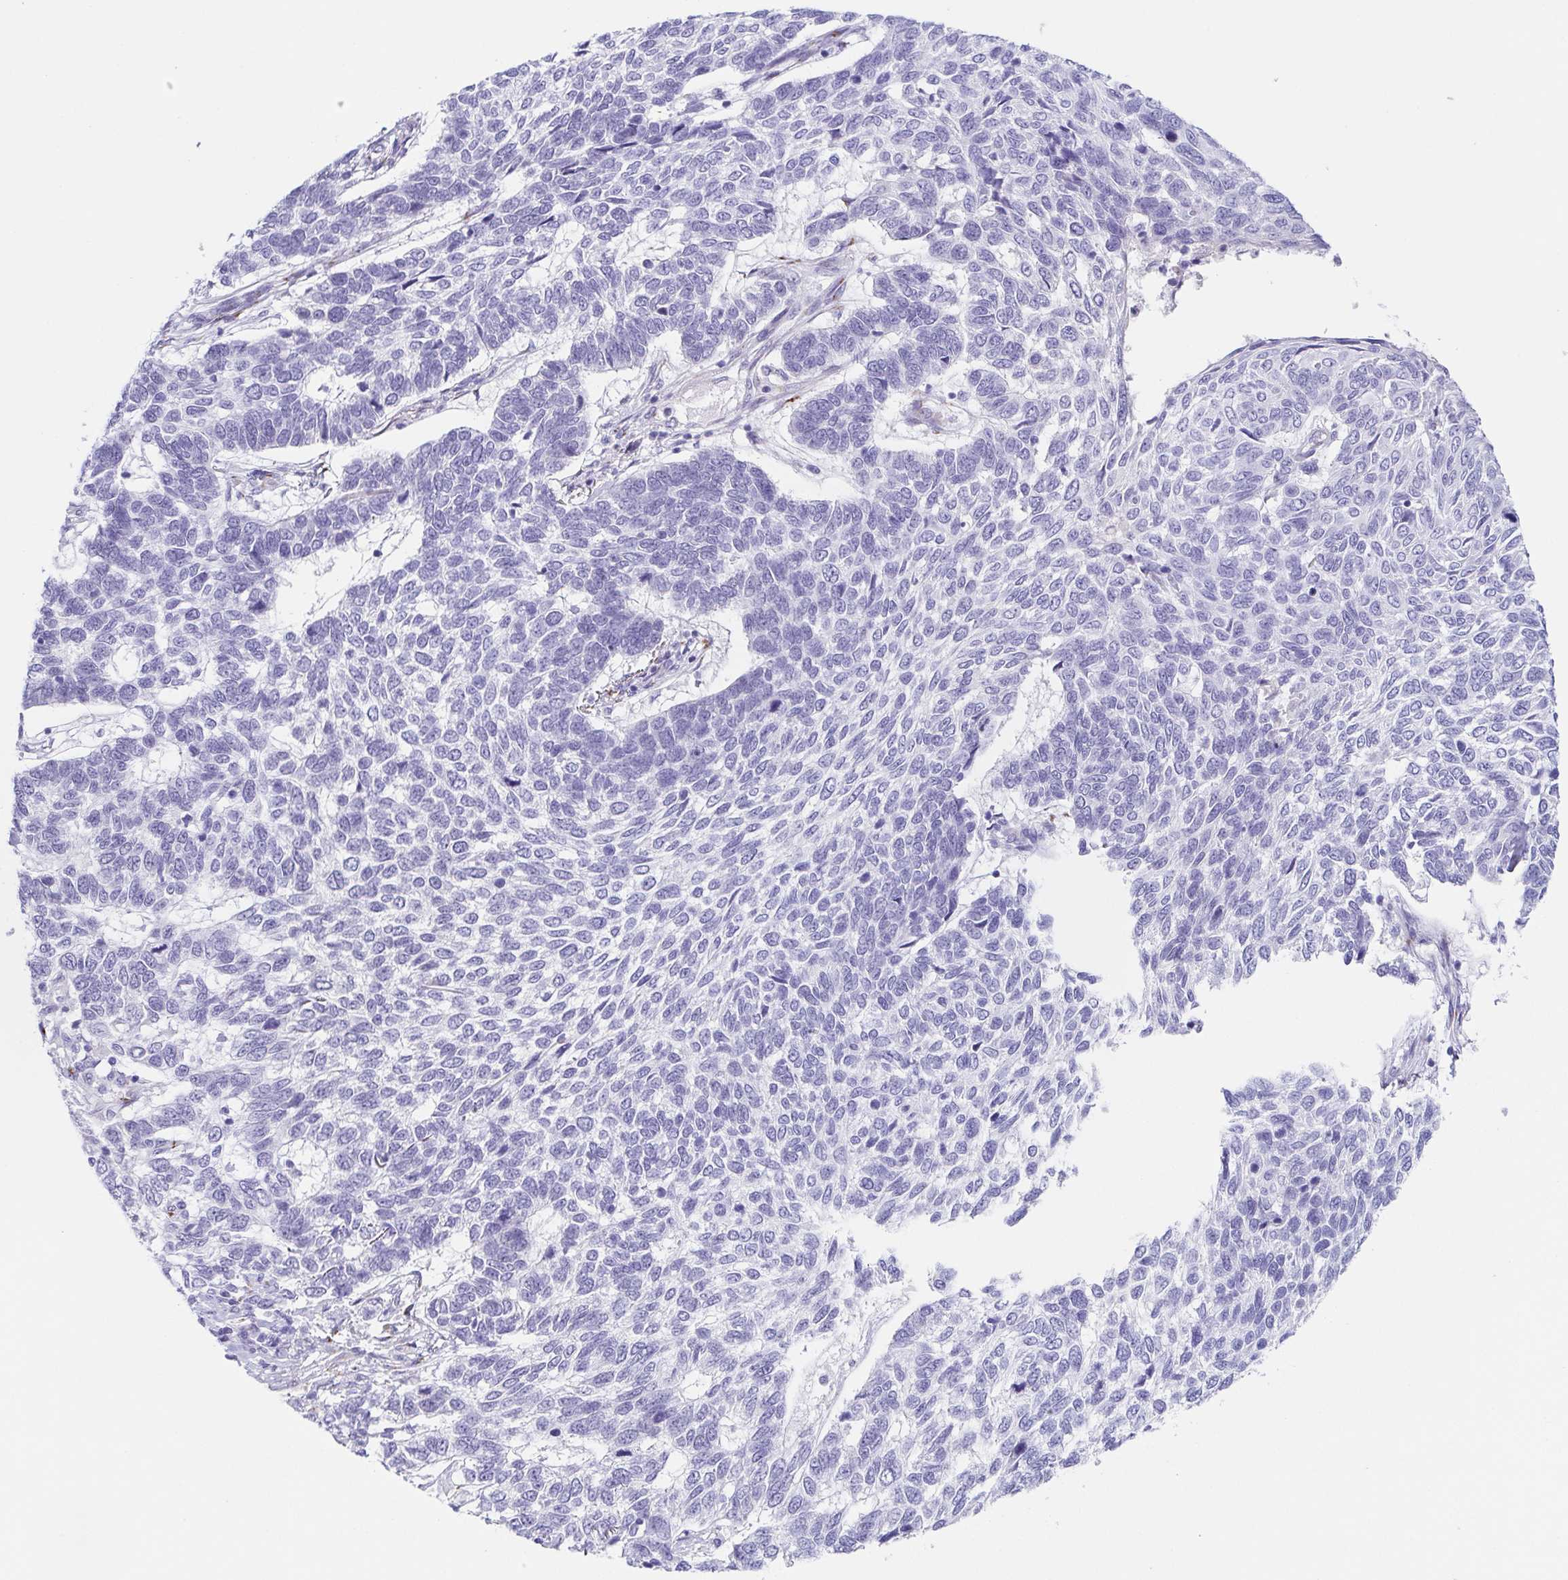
{"staining": {"intensity": "negative", "quantity": "none", "location": "none"}, "tissue": "skin cancer", "cell_type": "Tumor cells", "image_type": "cancer", "snomed": [{"axis": "morphology", "description": "Basal cell carcinoma"}, {"axis": "topography", "description": "Skin"}], "caption": "Skin cancer (basal cell carcinoma) was stained to show a protein in brown. There is no significant staining in tumor cells.", "gene": "LDLRAD1", "patient": {"sex": "female", "age": 65}}